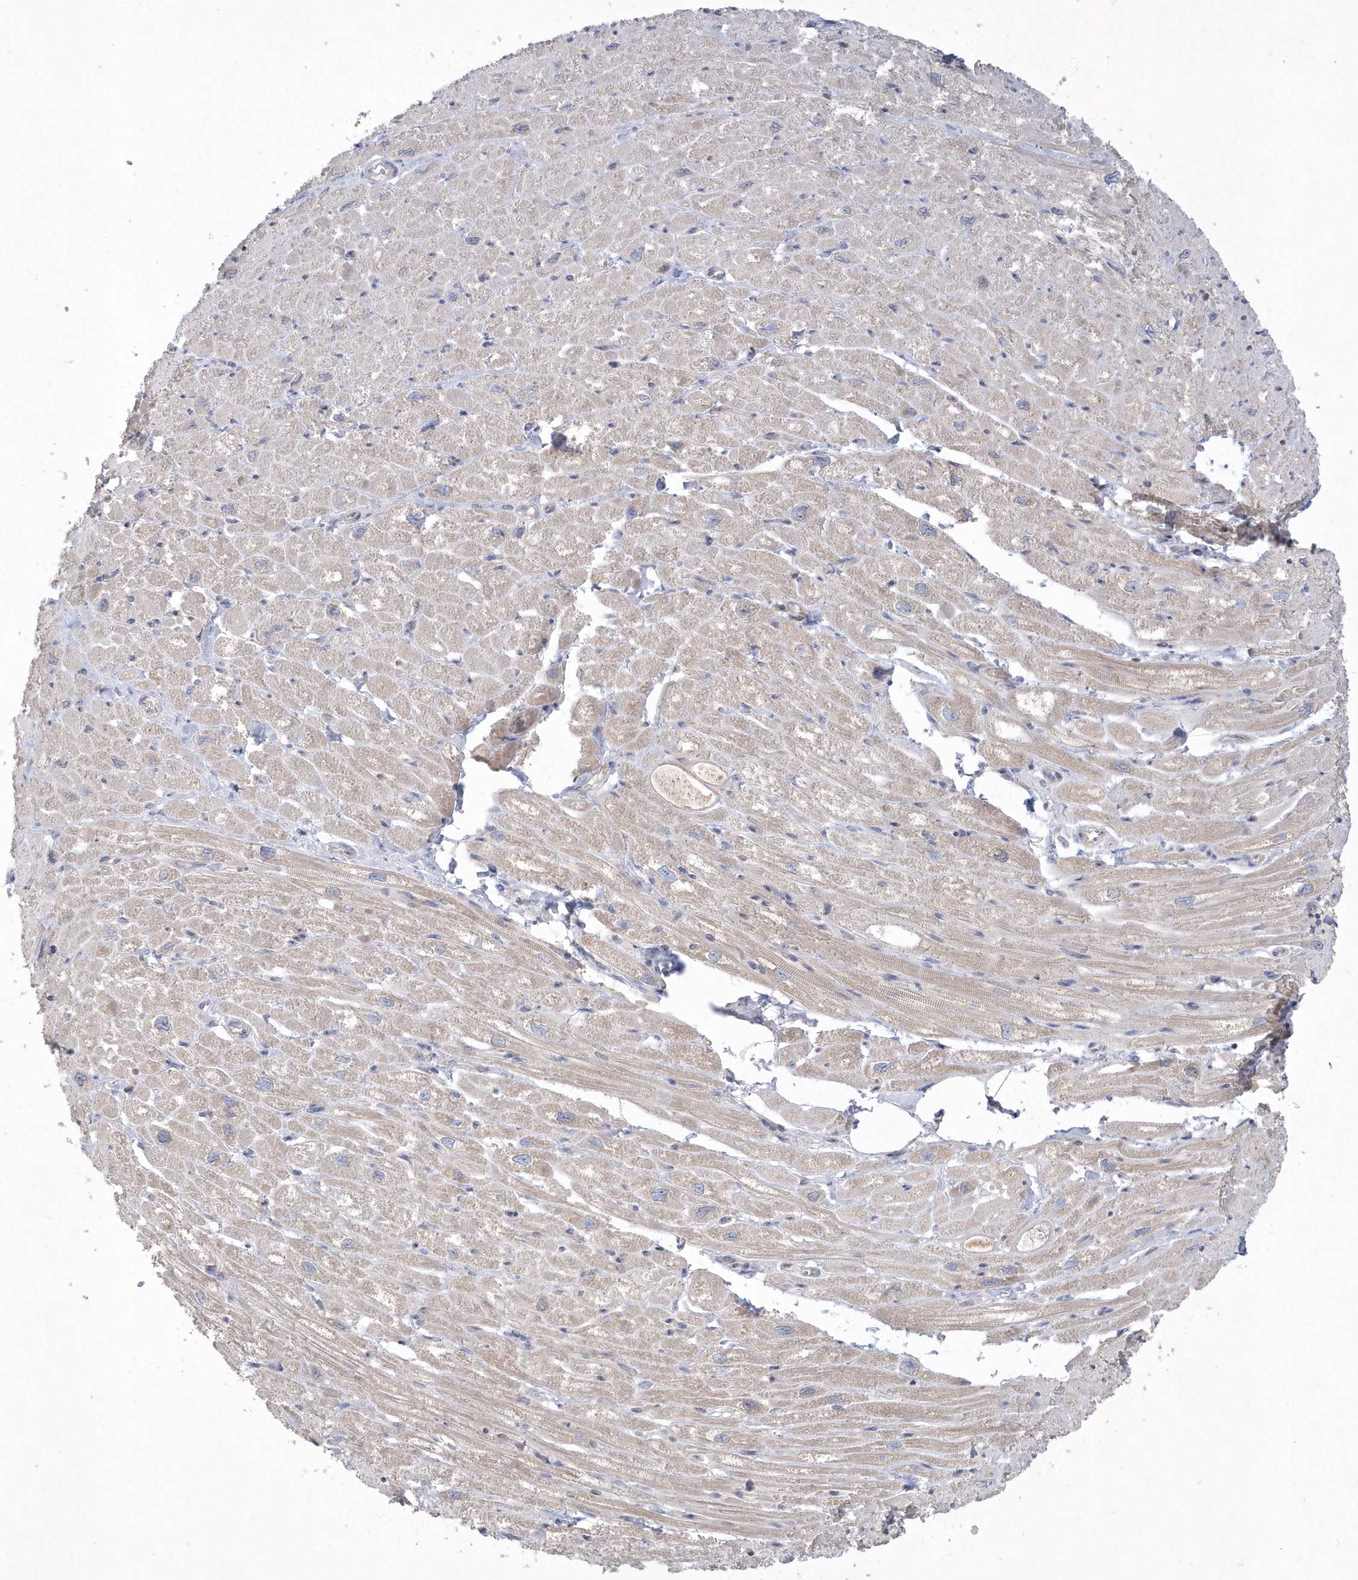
{"staining": {"intensity": "weak", "quantity": "25%-75%", "location": "cytoplasmic/membranous"}, "tissue": "heart muscle", "cell_type": "Cardiomyocytes", "image_type": "normal", "snomed": [{"axis": "morphology", "description": "Normal tissue, NOS"}, {"axis": "topography", "description": "Heart"}], "caption": "This photomicrograph reveals immunohistochemistry staining of benign human heart muscle, with low weak cytoplasmic/membranous positivity in approximately 25%-75% of cardiomyocytes.", "gene": "DGAT1", "patient": {"sex": "male", "age": 50}}